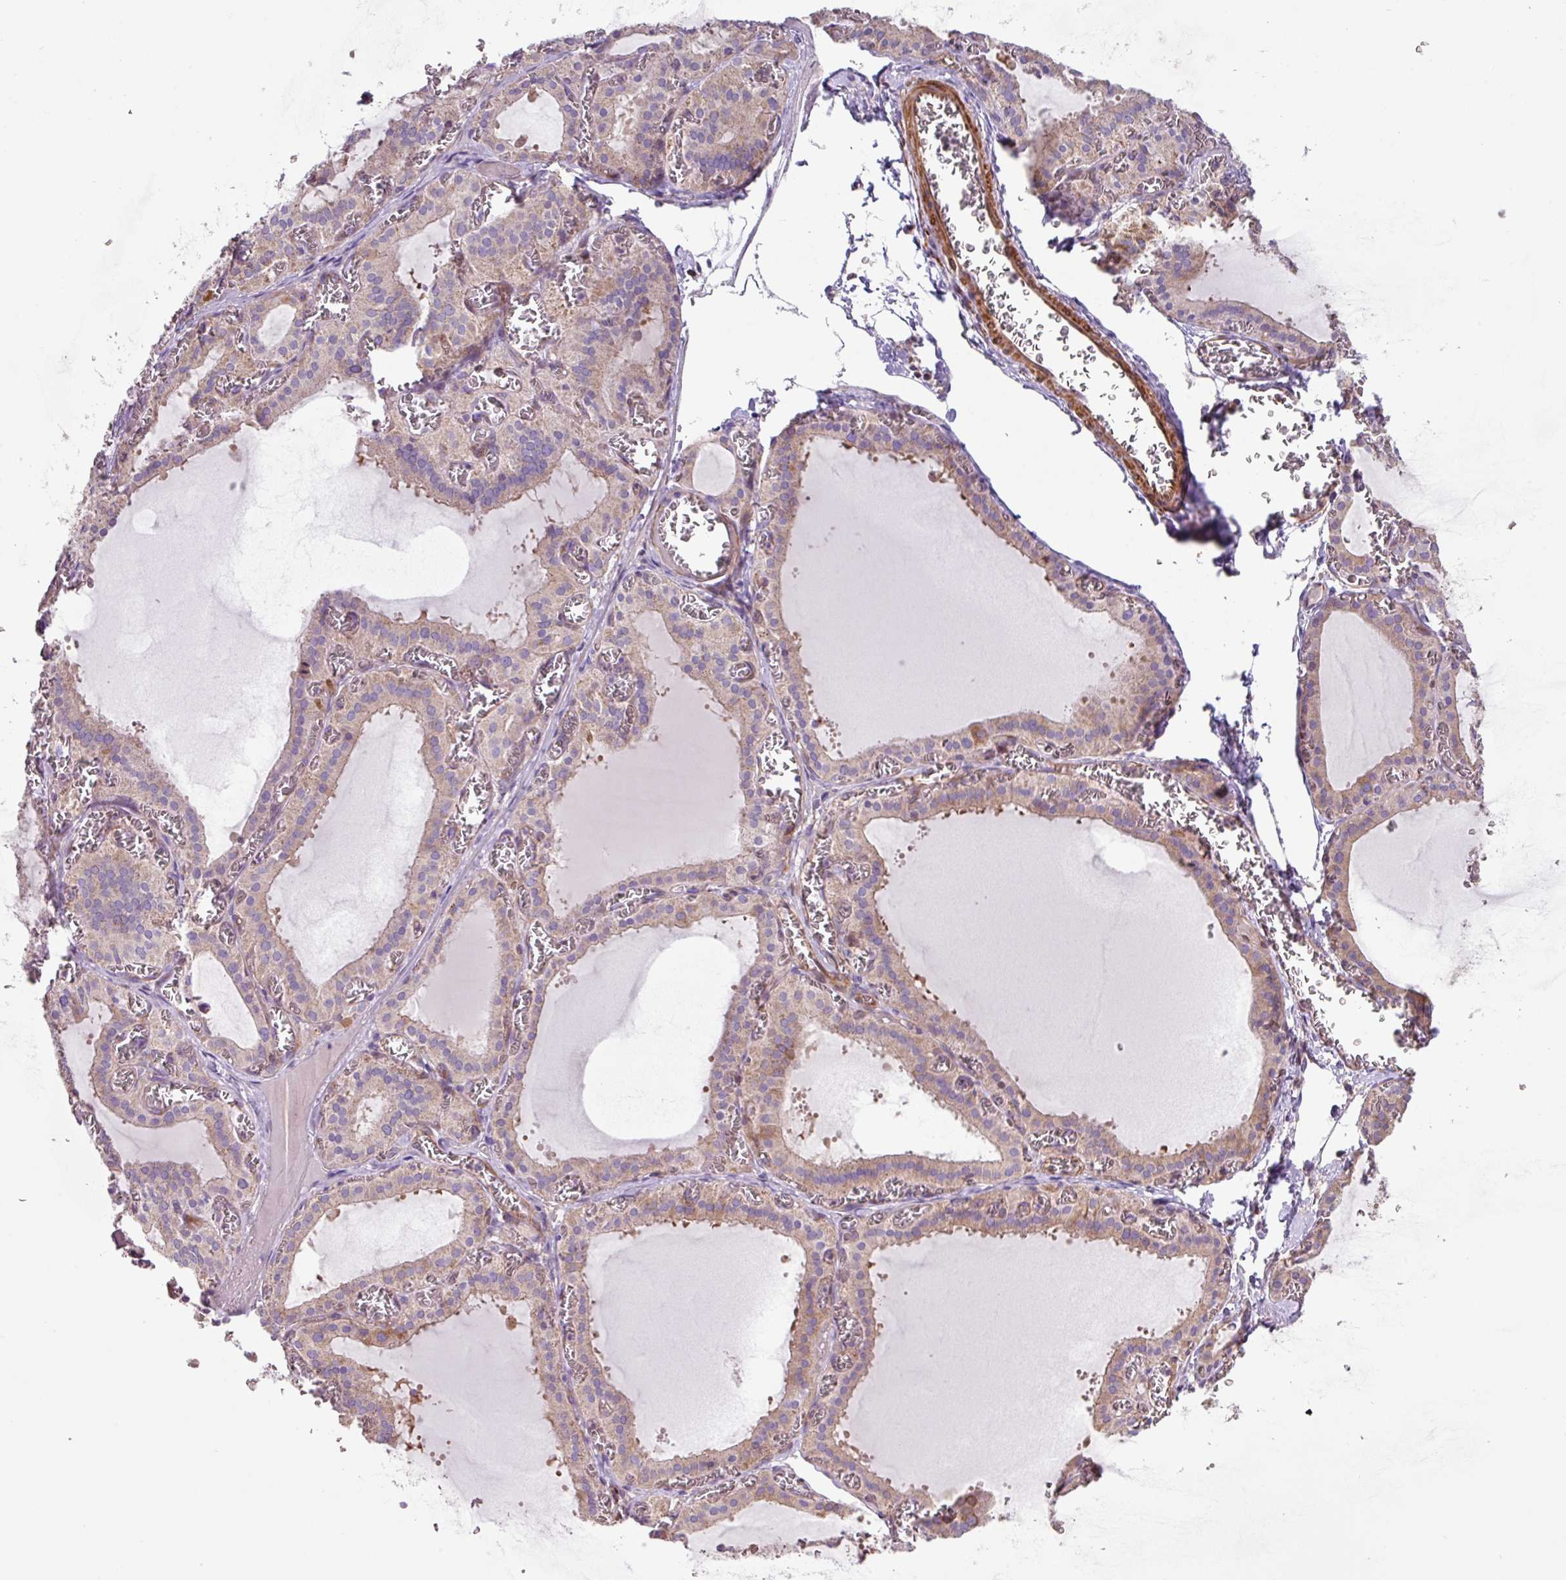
{"staining": {"intensity": "weak", "quantity": ">75%", "location": "cytoplasmic/membranous"}, "tissue": "thyroid gland", "cell_type": "Glandular cells", "image_type": "normal", "snomed": [{"axis": "morphology", "description": "Normal tissue, NOS"}, {"axis": "topography", "description": "Thyroid gland"}], "caption": "Immunohistochemistry (IHC) image of benign thyroid gland: thyroid gland stained using immunohistochemistry (IHC) reveals low levels of weak protein expression localized specifically in the cytoplasmic/membranous of glandular cells, appearing as a cytoplasmic/membranous brown color.", "gene": "MRRF", "patient": {"sex": "female", "age": 30}}